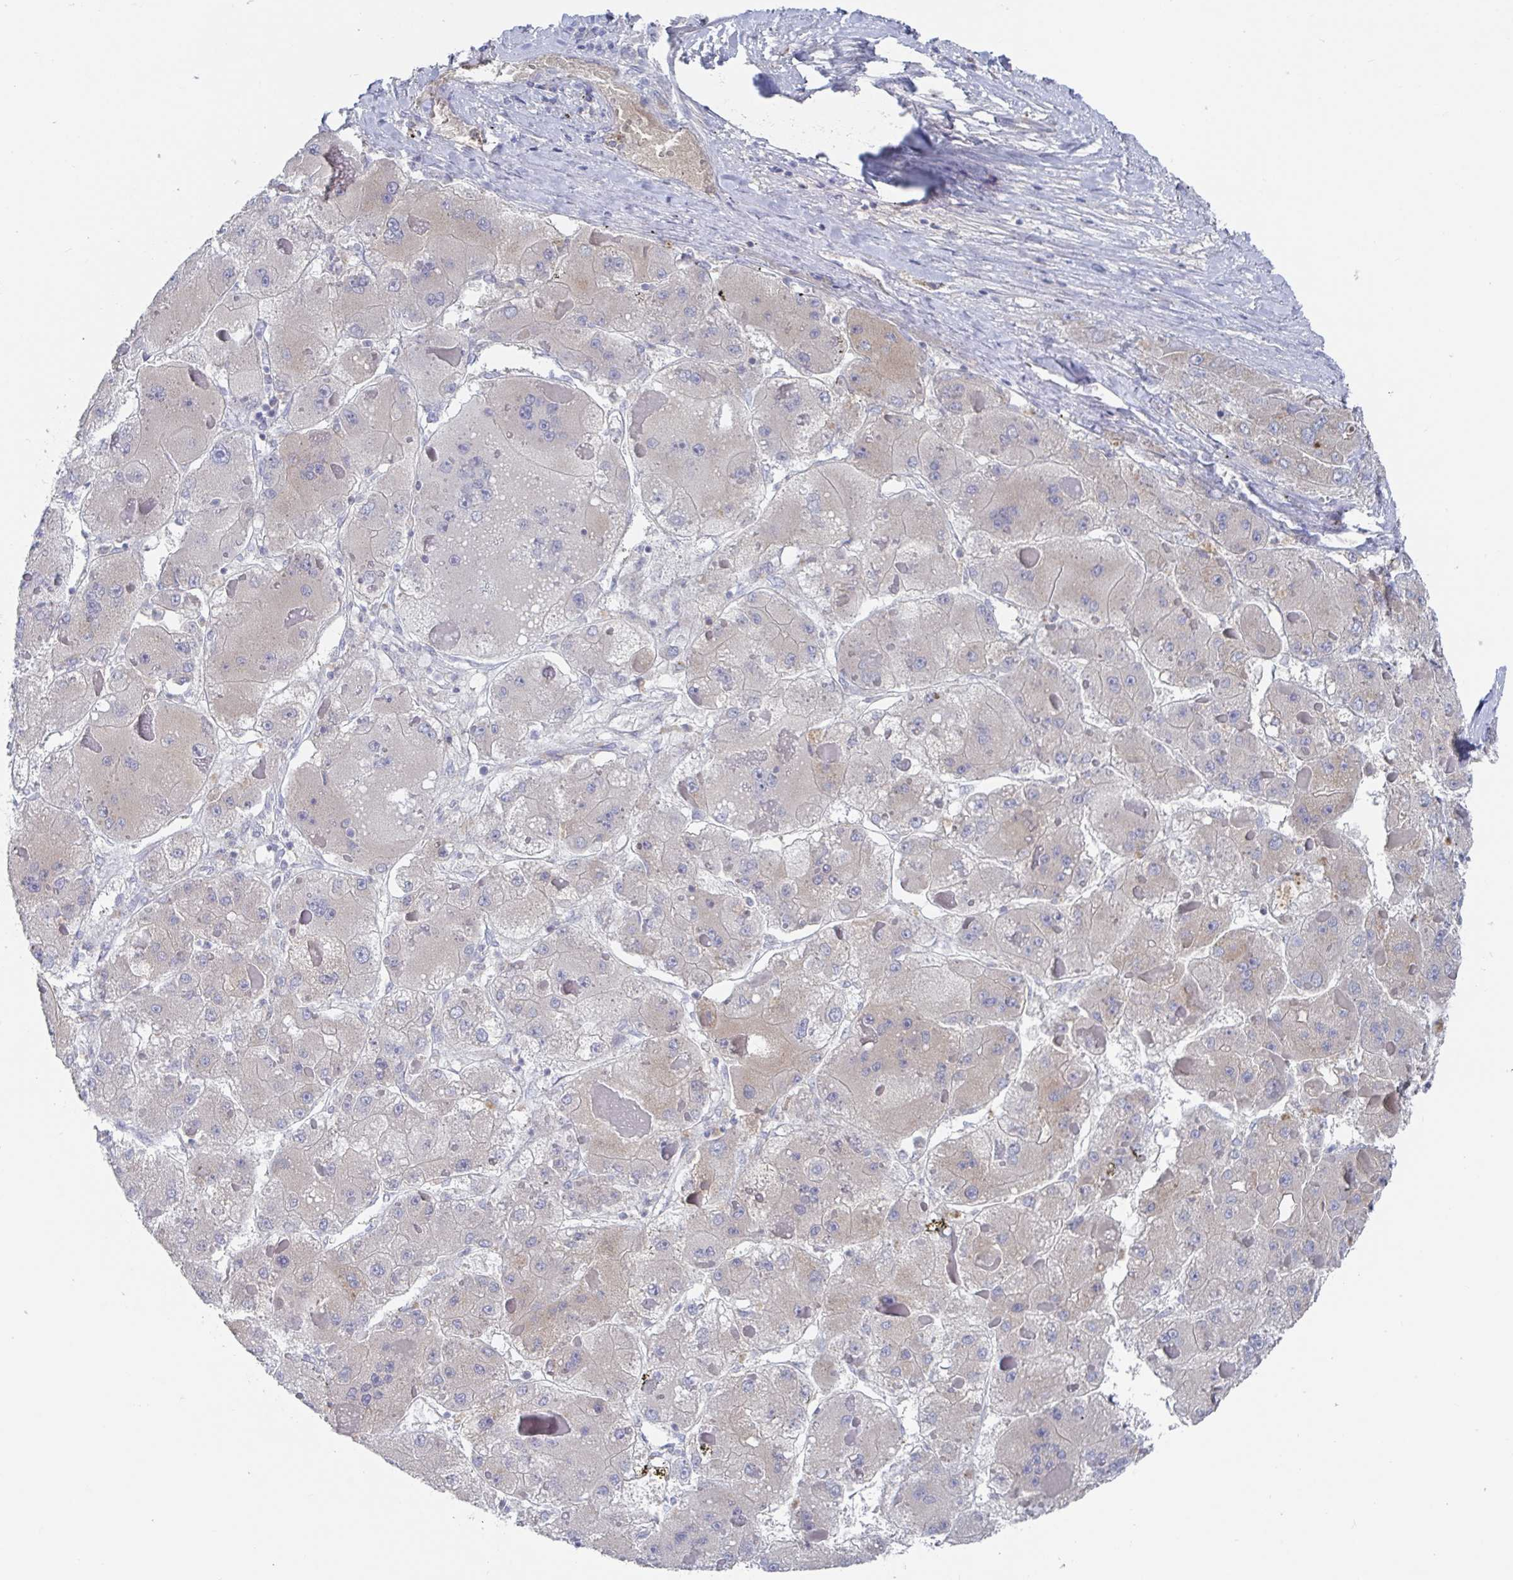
{"staining": {"intensity": "weak", "quantity": "<25%", "location": "cytoplasmic/membranous"}, "tissue": "liver cancer", "cell_type": "Tumor cells", "image_type": "cancer", "snomed": [{"axis": "morphology", "description": "Carcinoma, Hepatocellular, NOS"}, {"axis": "topography", "description": "Liver"}], "caption": "Tumor cells show no significant staining in liver hepatocellular carcinoma.", "gene": "GPR148", "patient": {"sex": "female", "age": 73}}